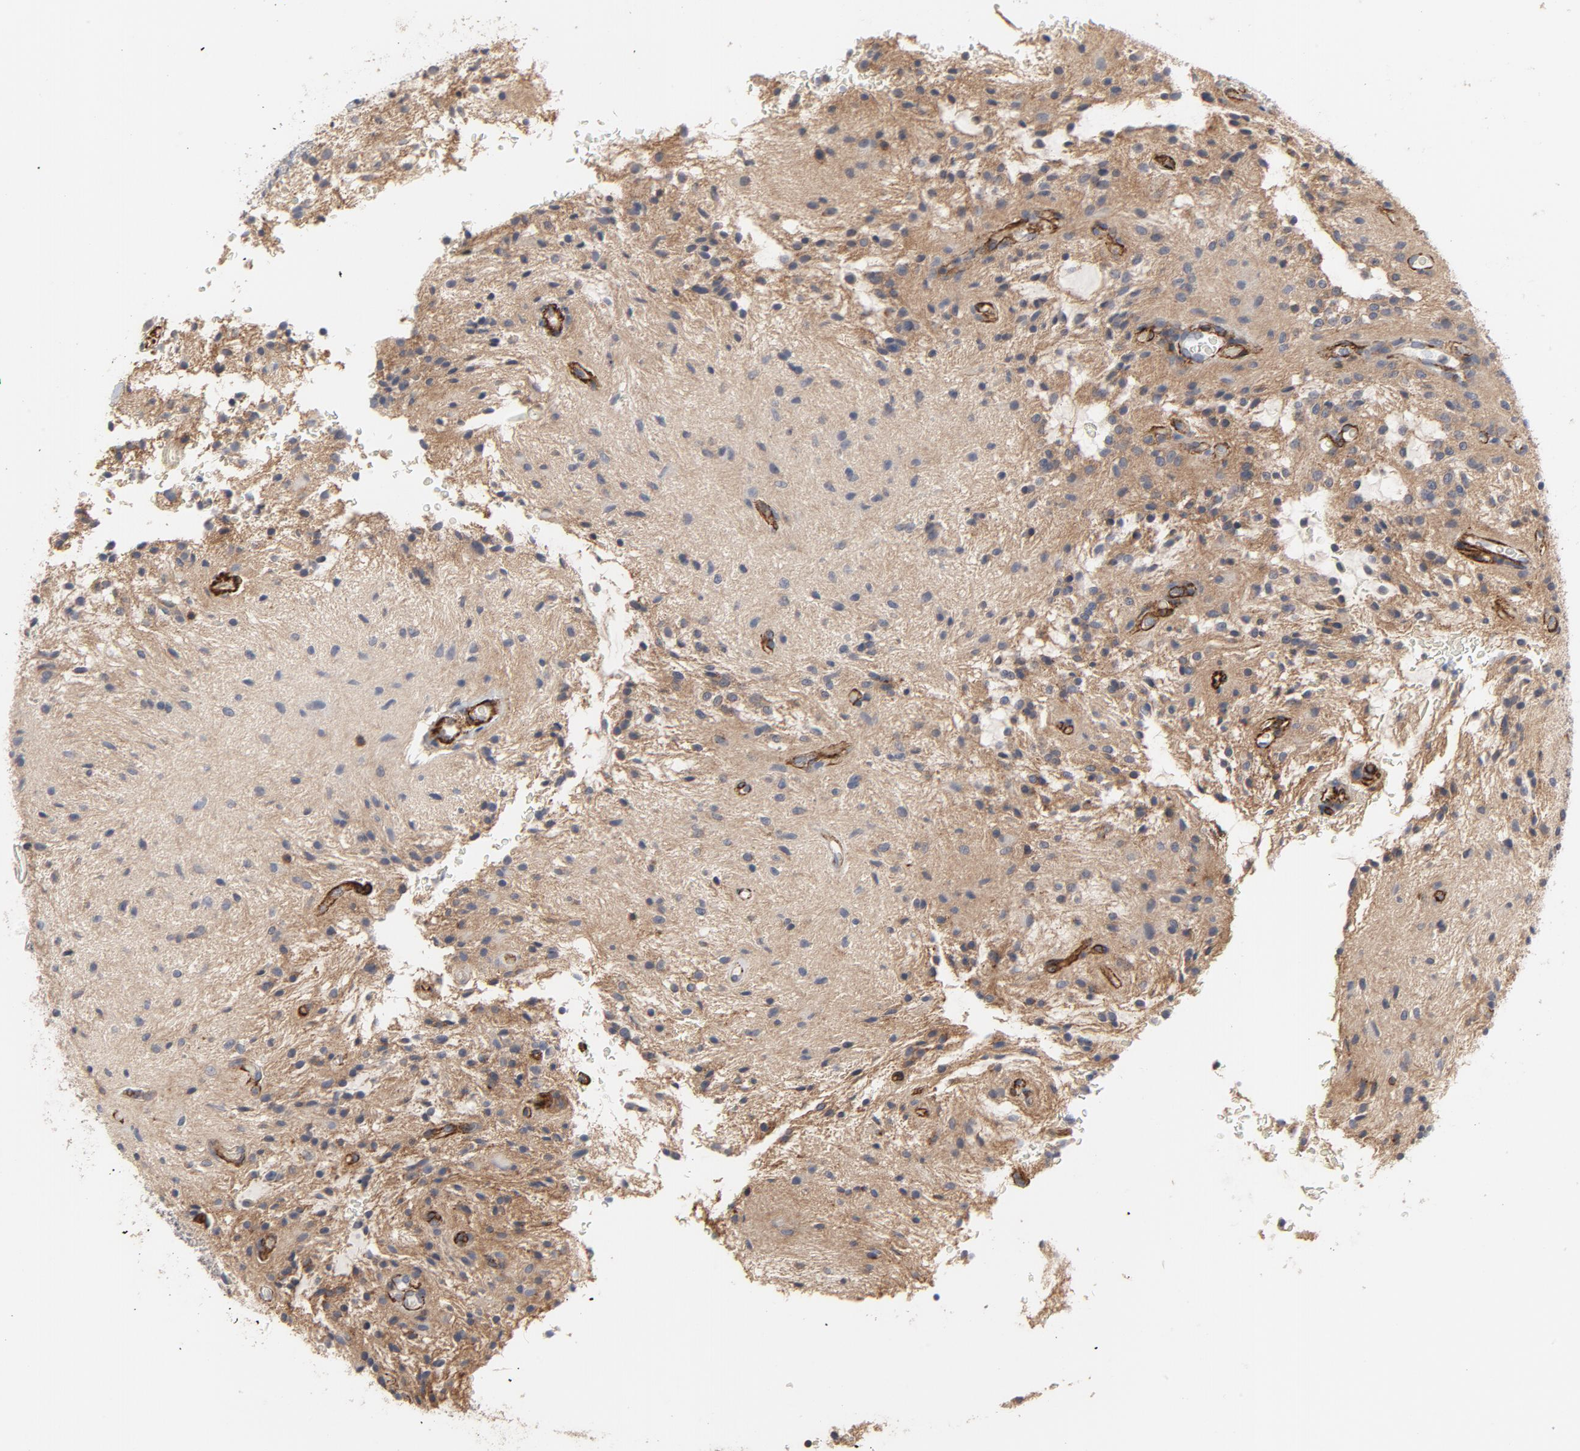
{"staining": {"intensity": "weak", "quantity": ">75%", "location": "cytoplasmic/membranous"}, "tissue": "glioma", "cell_type": "Tumor cells", "image_type": "cancer", "snomed": [{"axis": "morphology", "description": "Glioma, malignant, NOS"}, {"axis": "topography", "description": "Cerebellum"}], "caption": "Brown immunohistochemical staining in glioma demonstrates weak cytoplasmic/membranous expression in approximately >75% of tumor cells. The protein is shown in brown color, while the nuclei are stained blue.", "gene": "GNG2", "patient": {"sex": "female", "age": 10}}